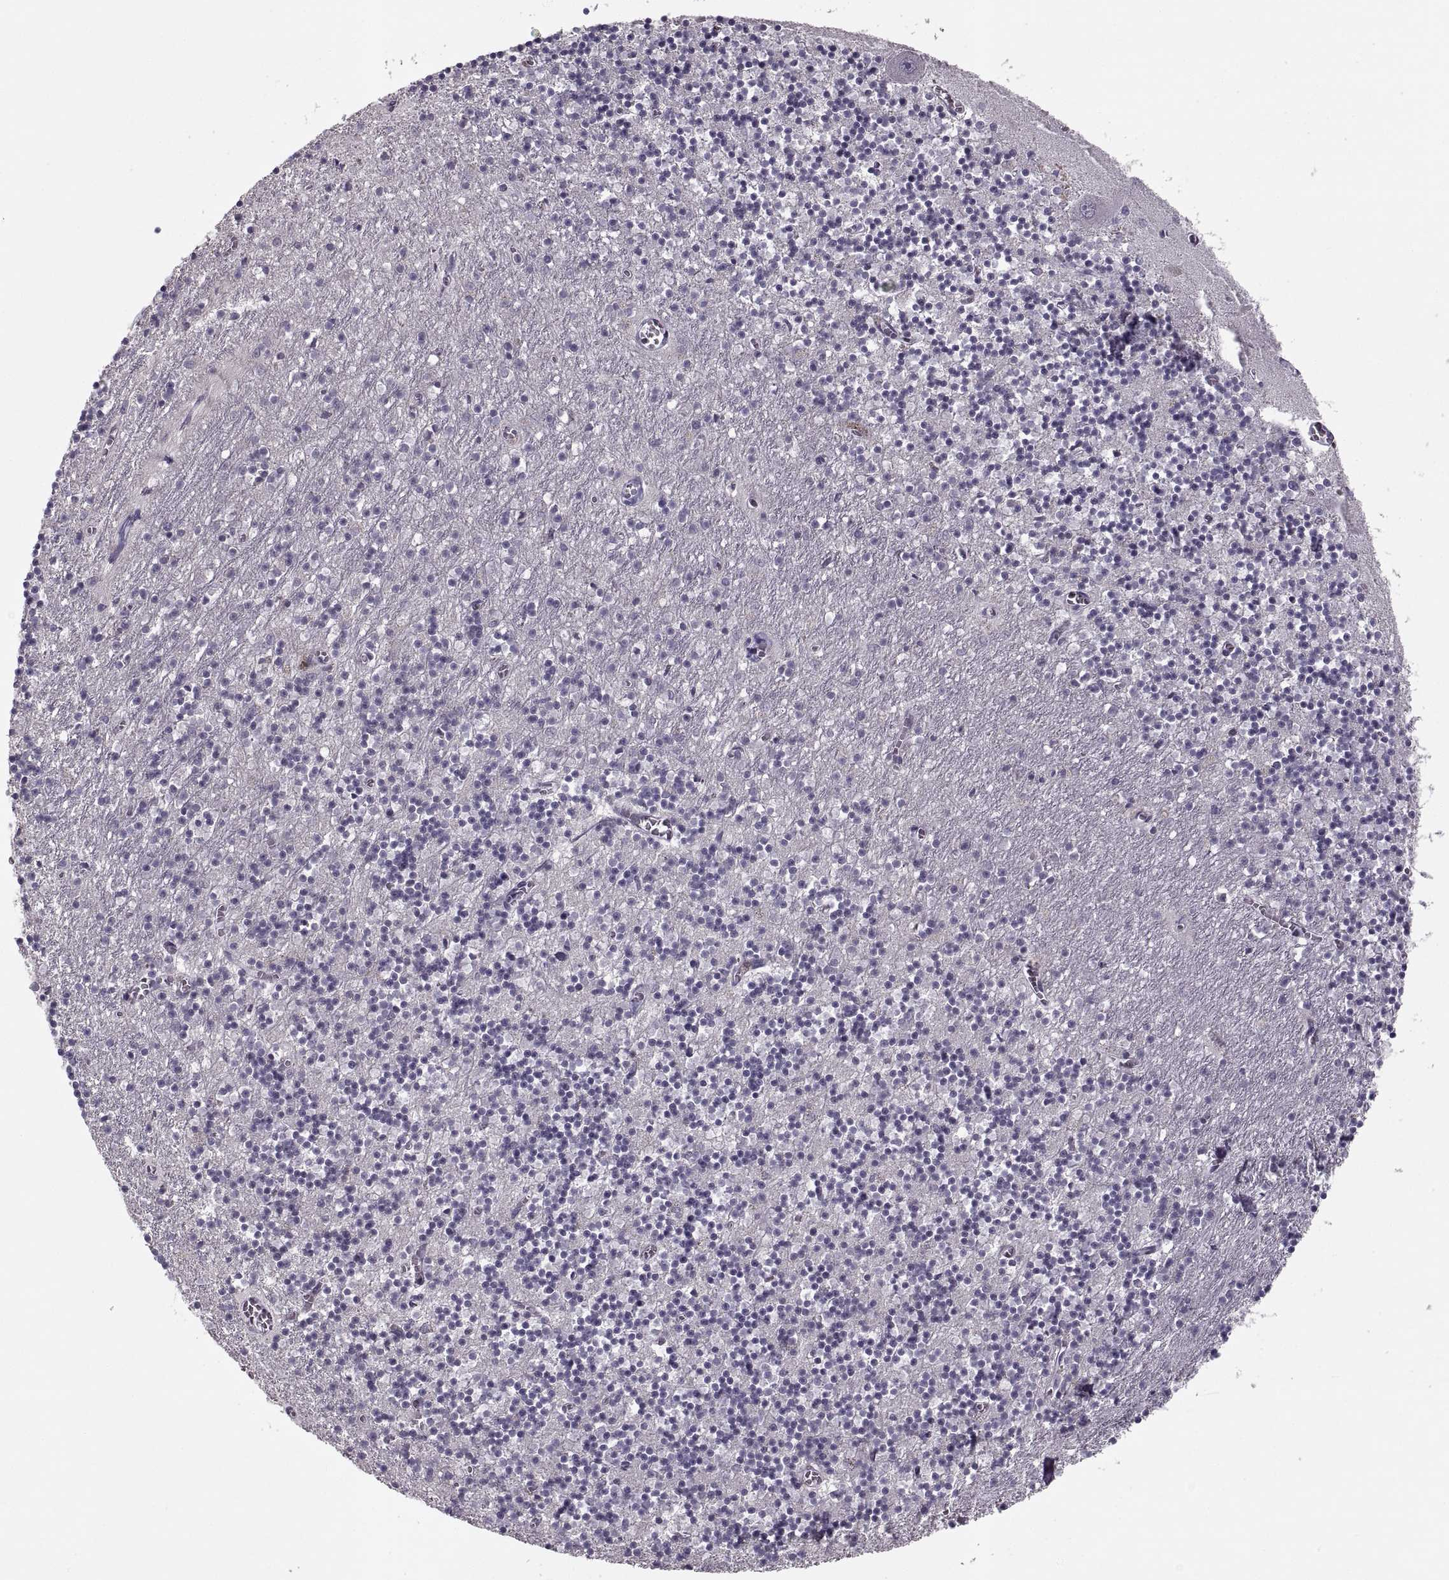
{"staining": {"intensity": "negative", "quantity": "none", "location": "none"}, "tissue": "cerebellum", "cell_type": "Cells in granular layer", "image_type": "normal", "snomed": [{"axis": "morphology", "description": "Normal tissue, NOS"}, {"axis": "topography", "description": "Cerebellum"}], "caption": "The micrograph exhibits no significant staining in cells in granular layer of cerebellum.", "gene": "CACNA1F", "patient": {"sex": "female", "age": 64}}